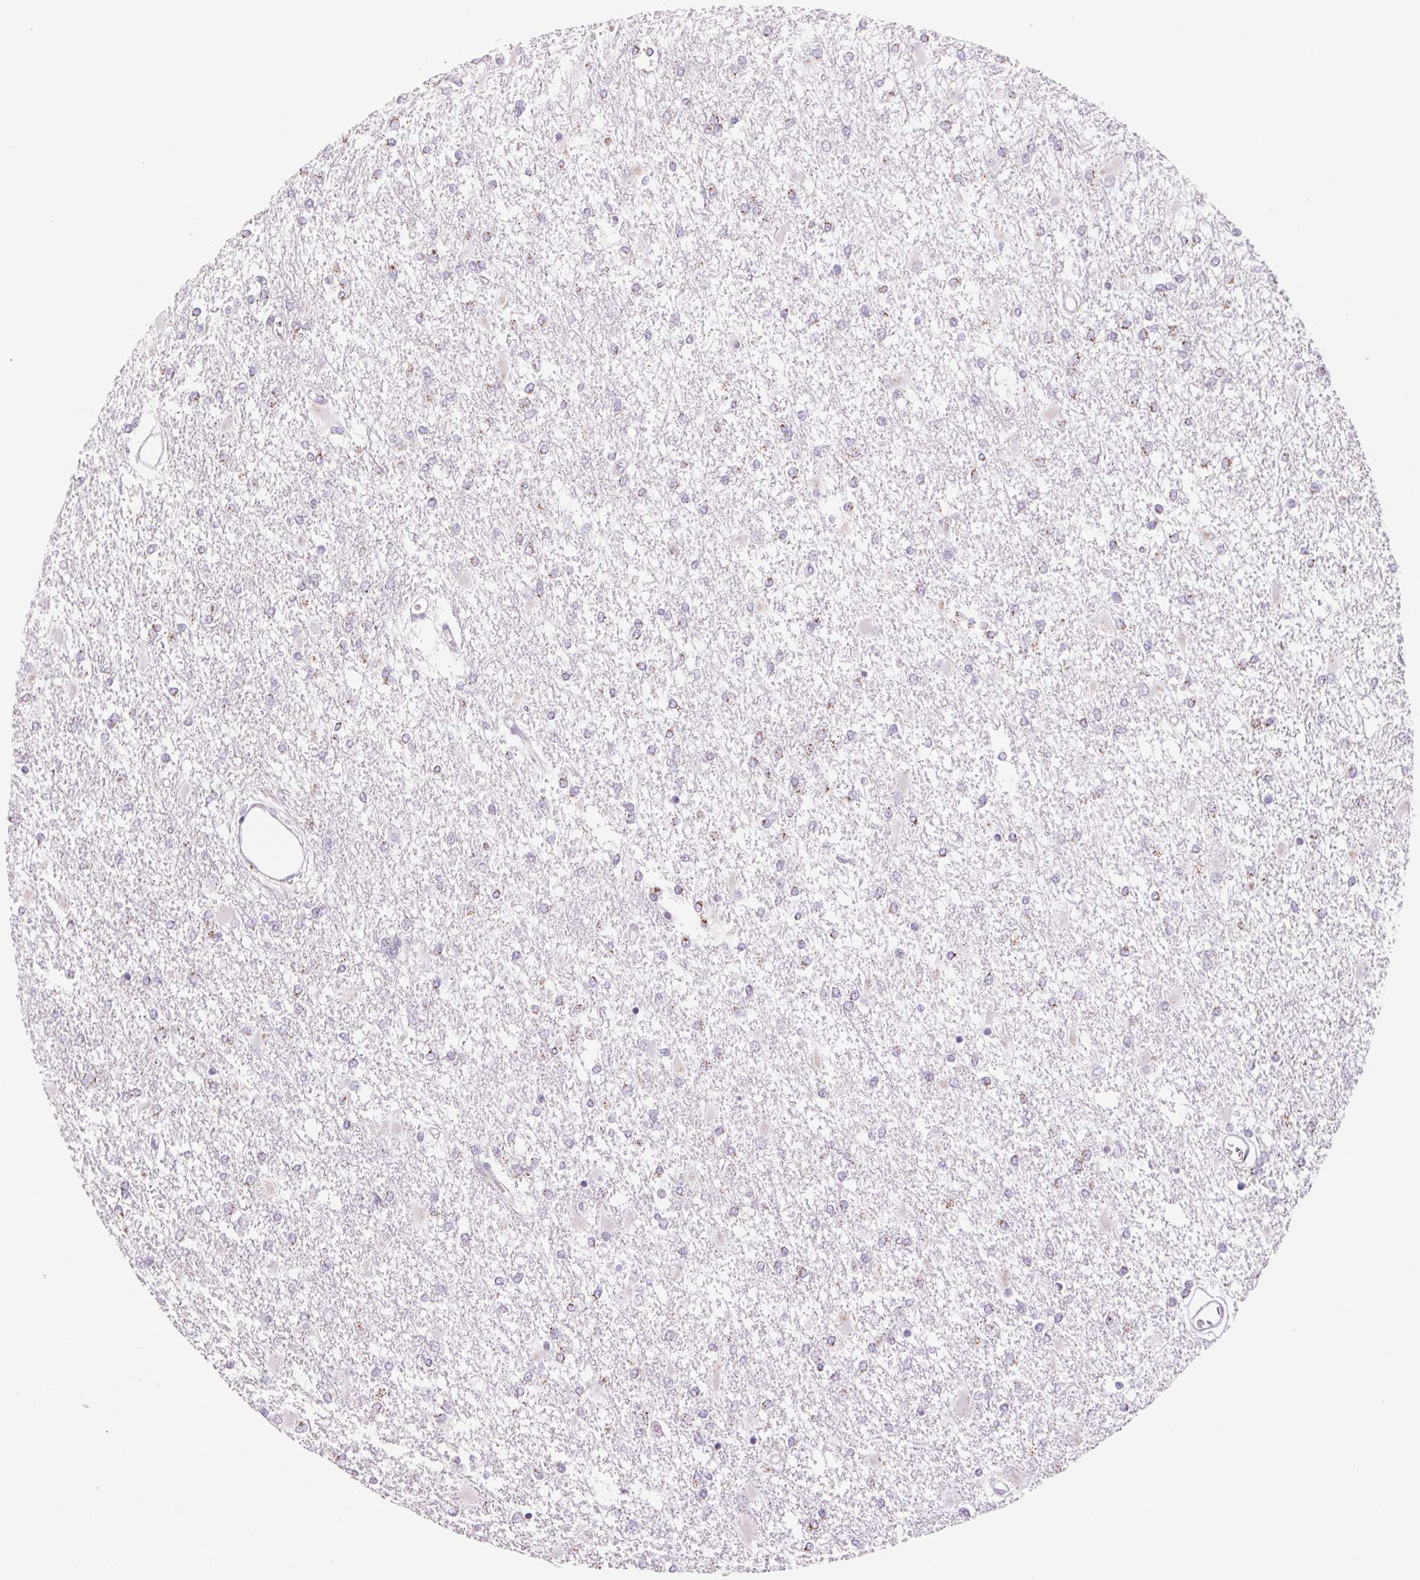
{"staining": {"intensity": "weak", "quantity": "25%-75%", "location": "cytoplasmic/membranous"}, "tissue": "glioma", "cell_type": "Tumor cells", "image_type": "cancer", "snomed": [{"axis": "morphology", "description": "Glioma, malignant, High grade"}, {"axis": "topography", "description": "Cerebral cortex"}], "caption": "Glioma was stained to show a protein in brown. There is low levels of weak cytoplasmic/membranous positivity in about 25%-75% of tumor cells.", "gene": "GALNT7", "patient": {"sex": "male", "age": 79}}